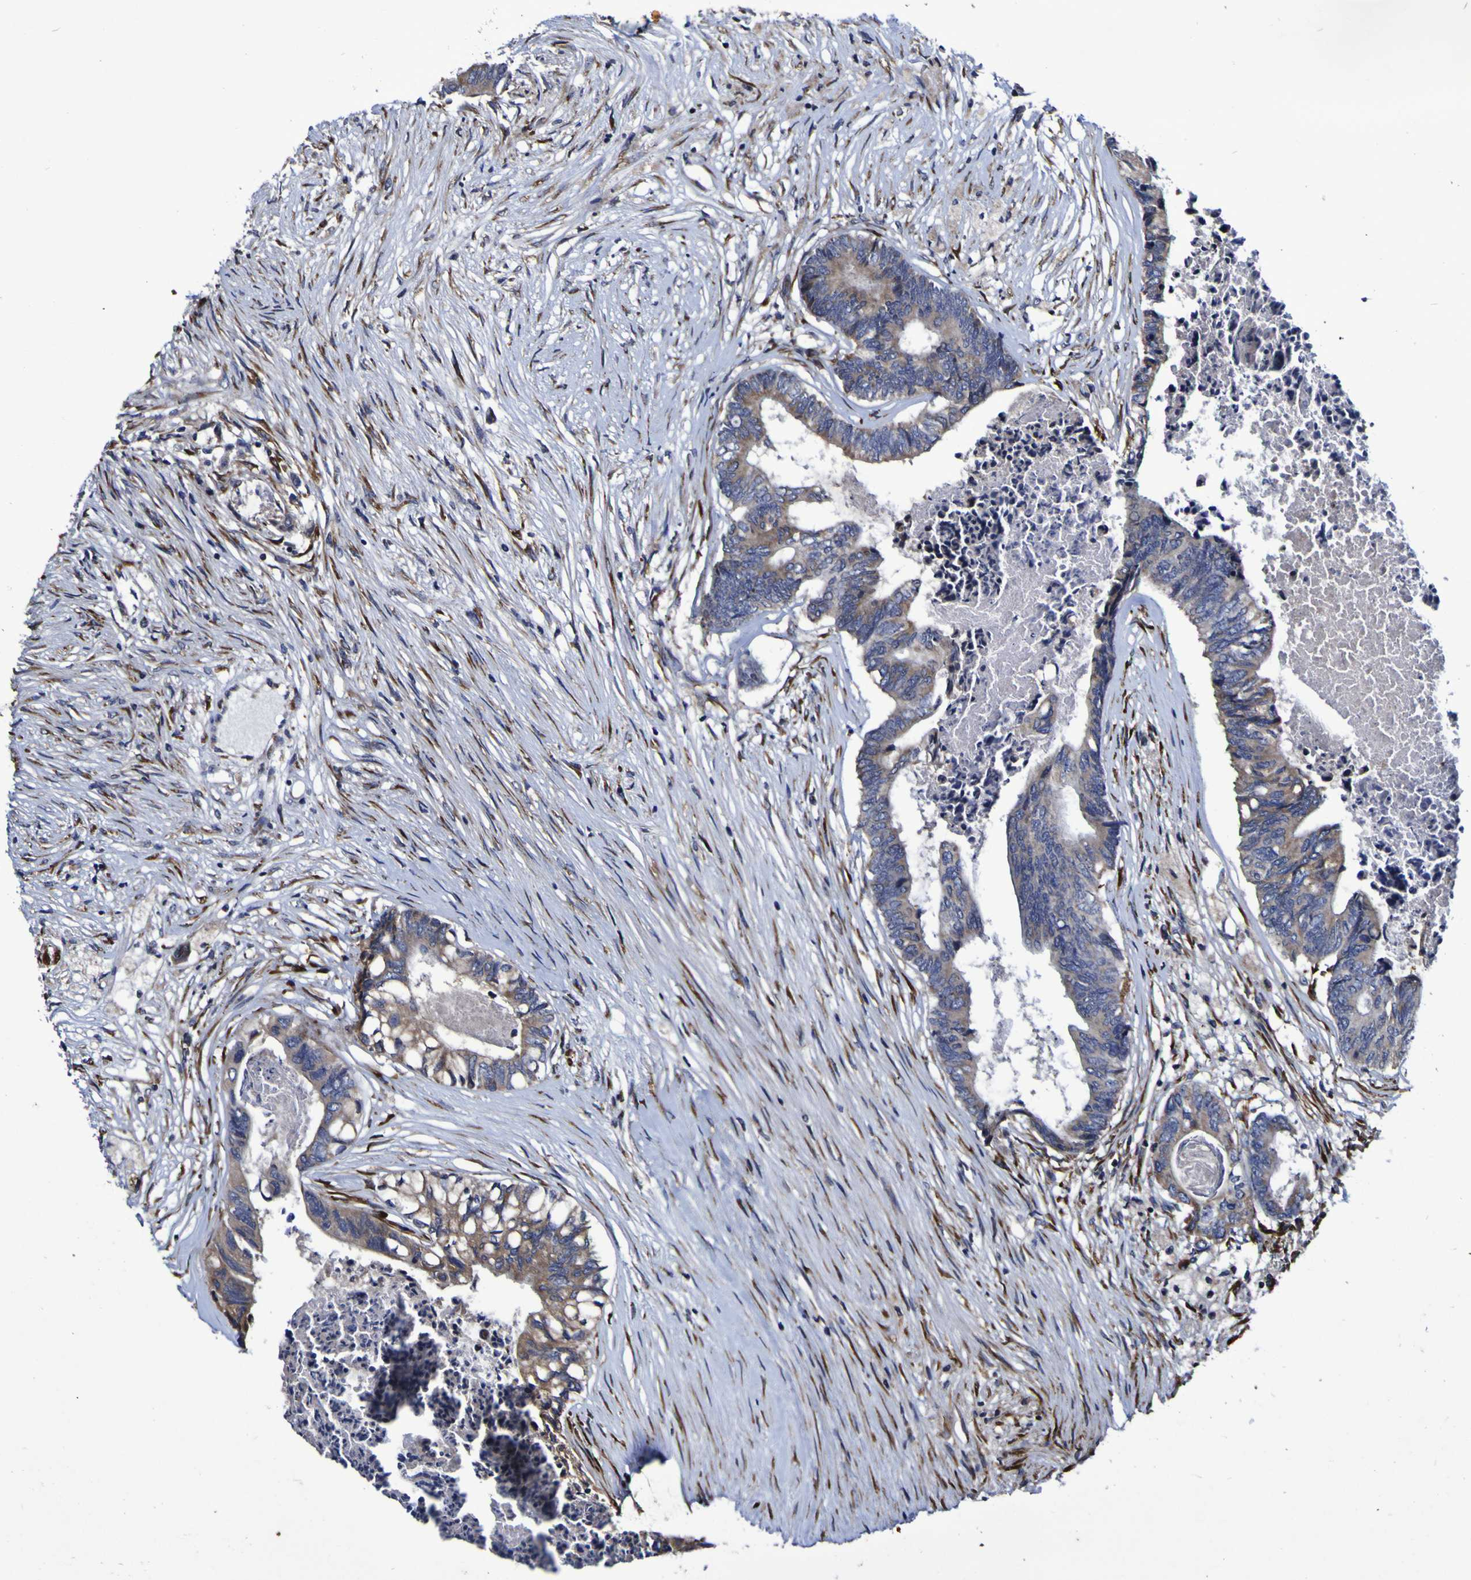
{"staining": {"intensity": "moderate", "quantity": ">75%", "location": "cytoplasmic/membranous"}, "tissue": "colorectal cancer", "cell_type": "Tumor cells", "image_type": "cancer", "snomed": [{"axis": "morphology", "description": "Adenocarcinoma, NOS"}, {"axis": "topography", "description": "Rectum"}], "caption": "High-power microscopy captured an IHC photomicrograph of colorectal cancer, revealing moderate cytoplasmic/membranous staining in approximately >75% of tumor cells. Nuclei are stained in blue.", "gene": "P3H1", "patient": {"sex": "male", "age": 63}}